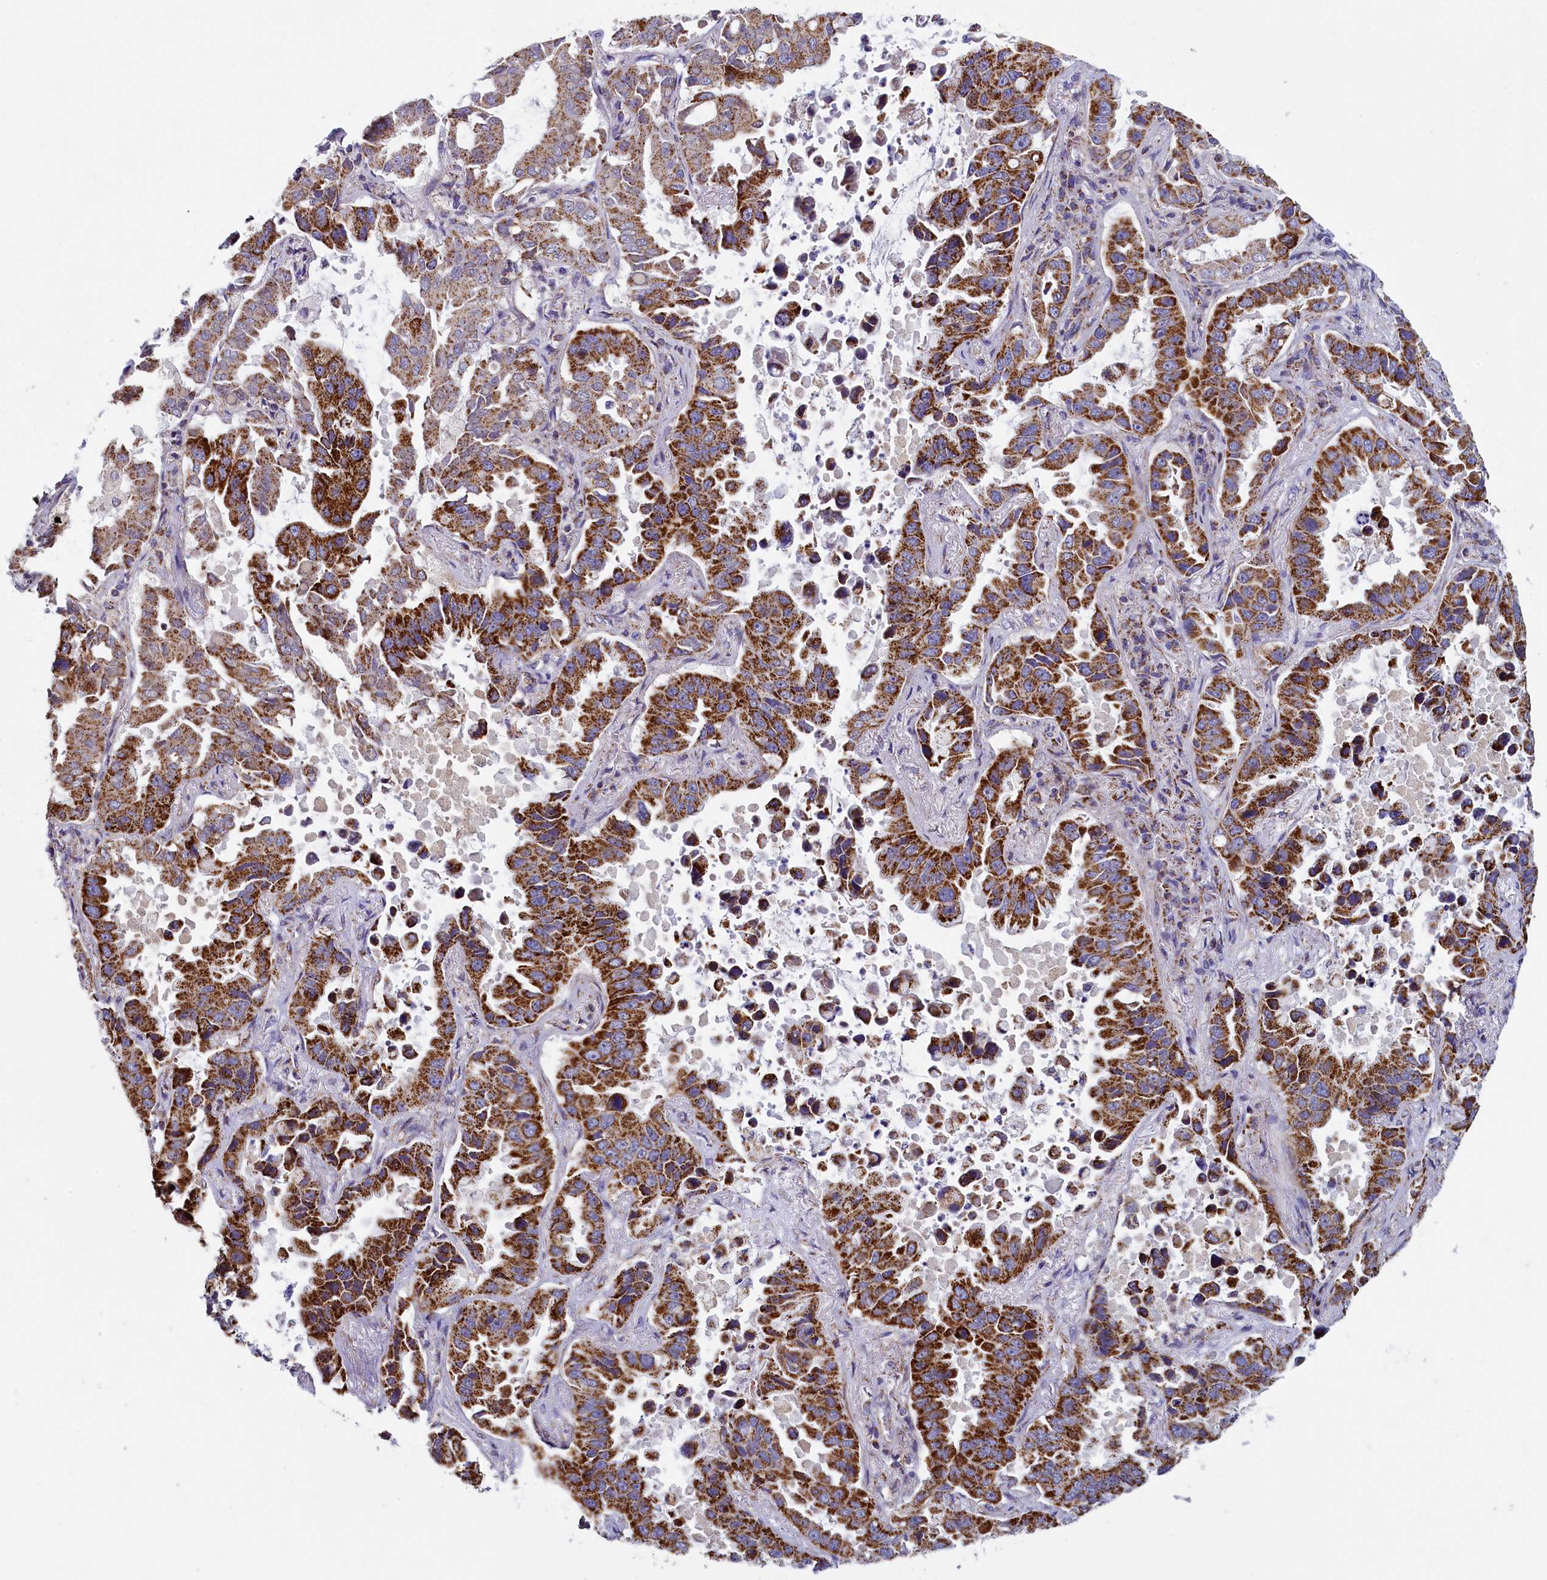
{"staining": {"intensity": "strong", "quantity": "25%-75%", "location": "cytoplasmic/membranous"}, "tissue": "lung cancer", "cell_type": "Tumor cells", "image_type": "cancer", "snomed": [{"axis": "morphology", "description": "Adenocarcinoma, NOS"}, {"axis": "topography", "description": "Lung"}], "caption": "Adenocarcinoma (lung) tissue demonstrates strong cytoplasmic/membranous positivity in about 25%-75% of tumor cells (DAB = brown stain, brightfield microscopy at high magnification).", "gene": "IFT122", "patient": {"sex": "male", "age": 64}}